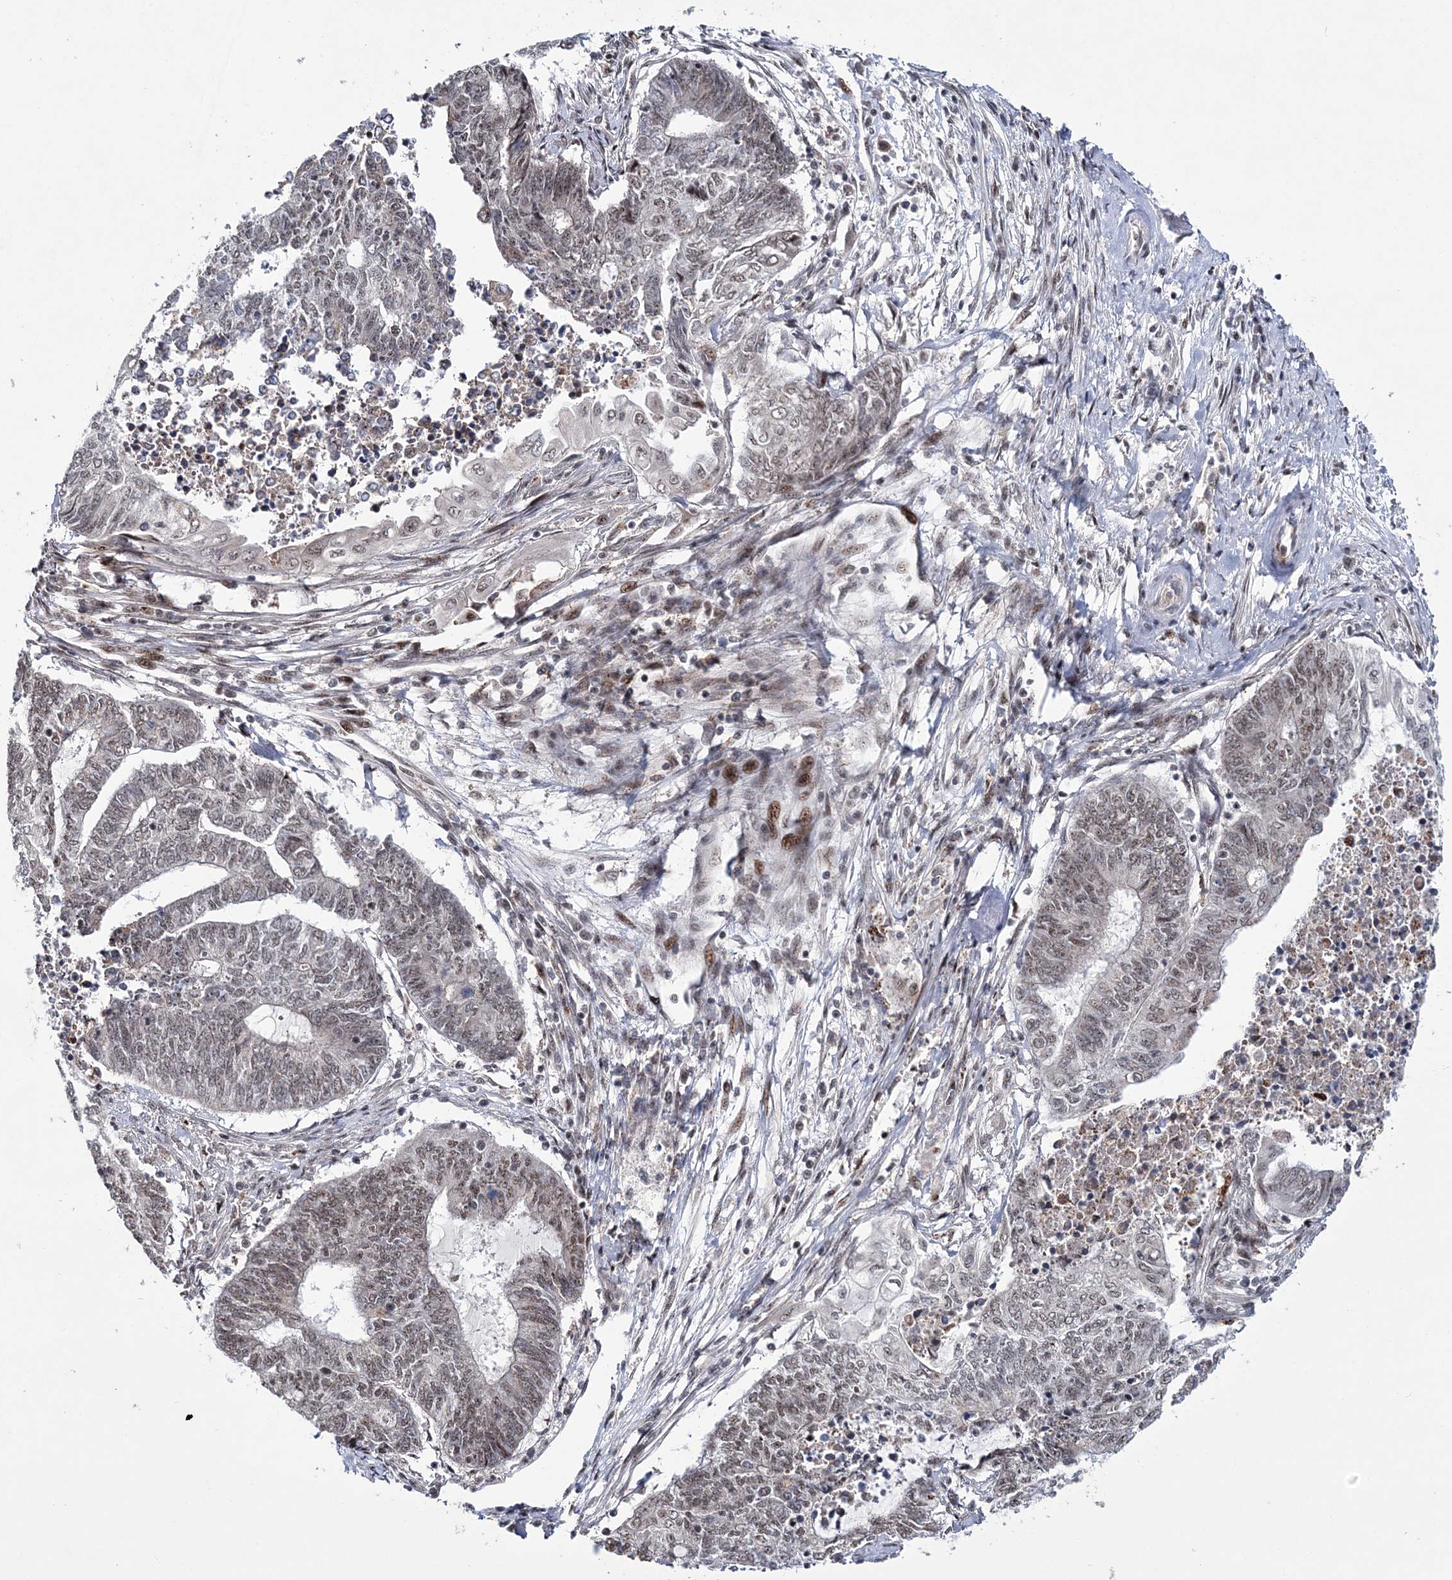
{"staining": {"intensity": "weak", "quantity": "<25%", "location": "nuclear"}, "tissue": "endometrial cancer", "cell_type": "Tumor cells", "image_type": "cancer", "snomed": [{"axis": "morphology", "description": "Adenocarcinoma, NOS"}, {"axis": "topography", "description": "Uterus"}, {"axis": "topography", "description": "Endometrium"}], "caption": "Immunohistochemical staining of human endometrial cancer (adenocarcinoma) demonstrates no significant positivity in tumor cells.", "gene": "TATDN2", "patient": {"sex": "female", "age": 70}}